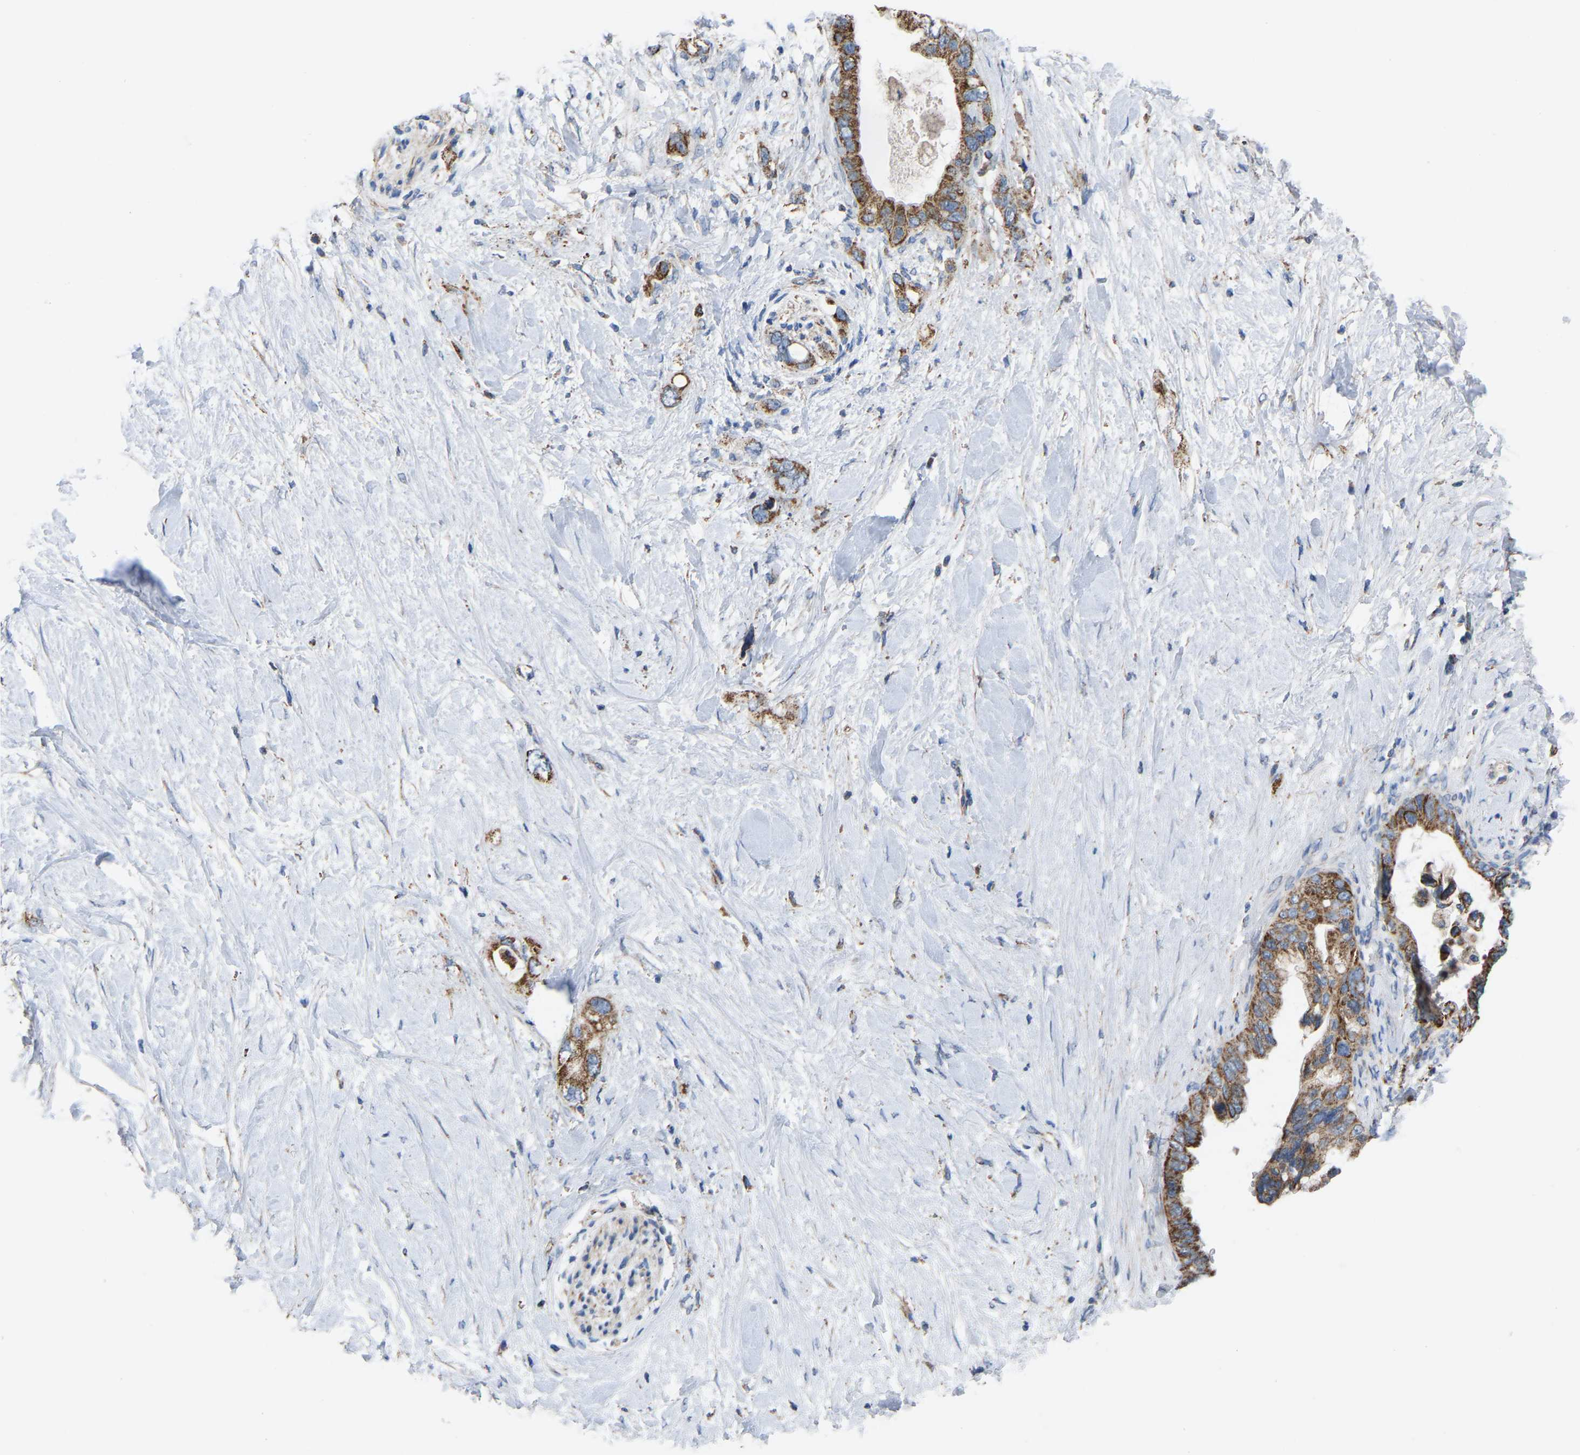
{"staining": {"intensity": "moderate", "quantity": ">75%", "location": "cytoplasmic/membranous"}, "tissue": "pancreatic cancer", "cell_type": "Tumor cells", "image_type": "cancer", "snomed": [{"axis": "morphology", "description": "Adenocarcinoma, NOS"}, {"axis": "topography", "description": "Pancreas"}], "caption": "The histopathology image reveals staining of pancreatic cancer, revealing moderate cytoplasmic/membranous protein staining (brown color) within tumor cells.", "gene": "BCL10", "patient": {"sex": "female", "age": 56}}